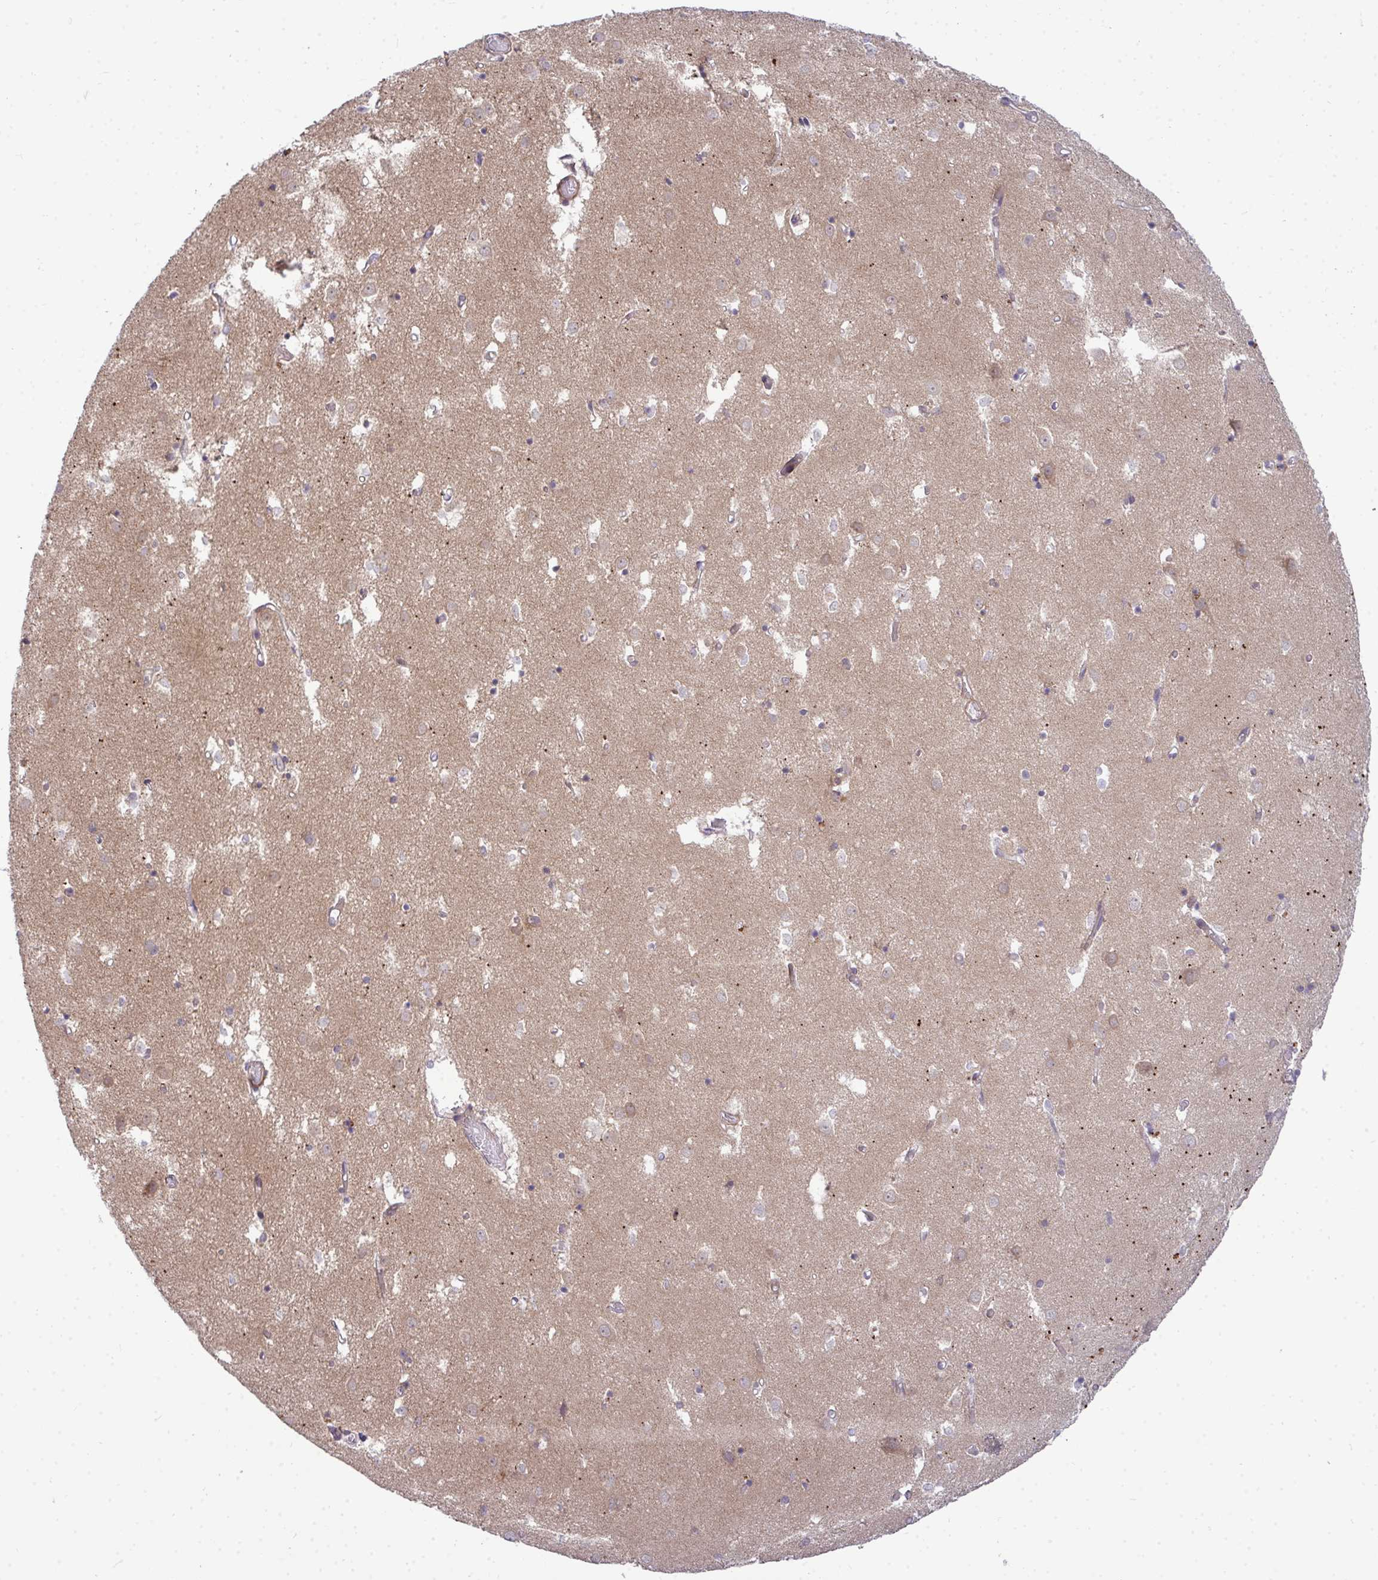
{"staining": {"intensity": "moderate", "quantity": "<25%", "location": "cytoplasmic/membranous"}, "tissue": "caudate", "cell_type": "Glial cells", "image_type": "normal", "snomed": [{"axis": "morphology", "description": "Normal tissue, NOS"}, {"axis": "topography", "description": "Lateral ventricle wall"}], "caption": "This is a histology image of IHC staining of benign caudate, which shows moderate expression in the cytoplasmic/membranous of glial cells.", "gene": "TRIM44", "patient": {"sex": "male", "age": 70}}